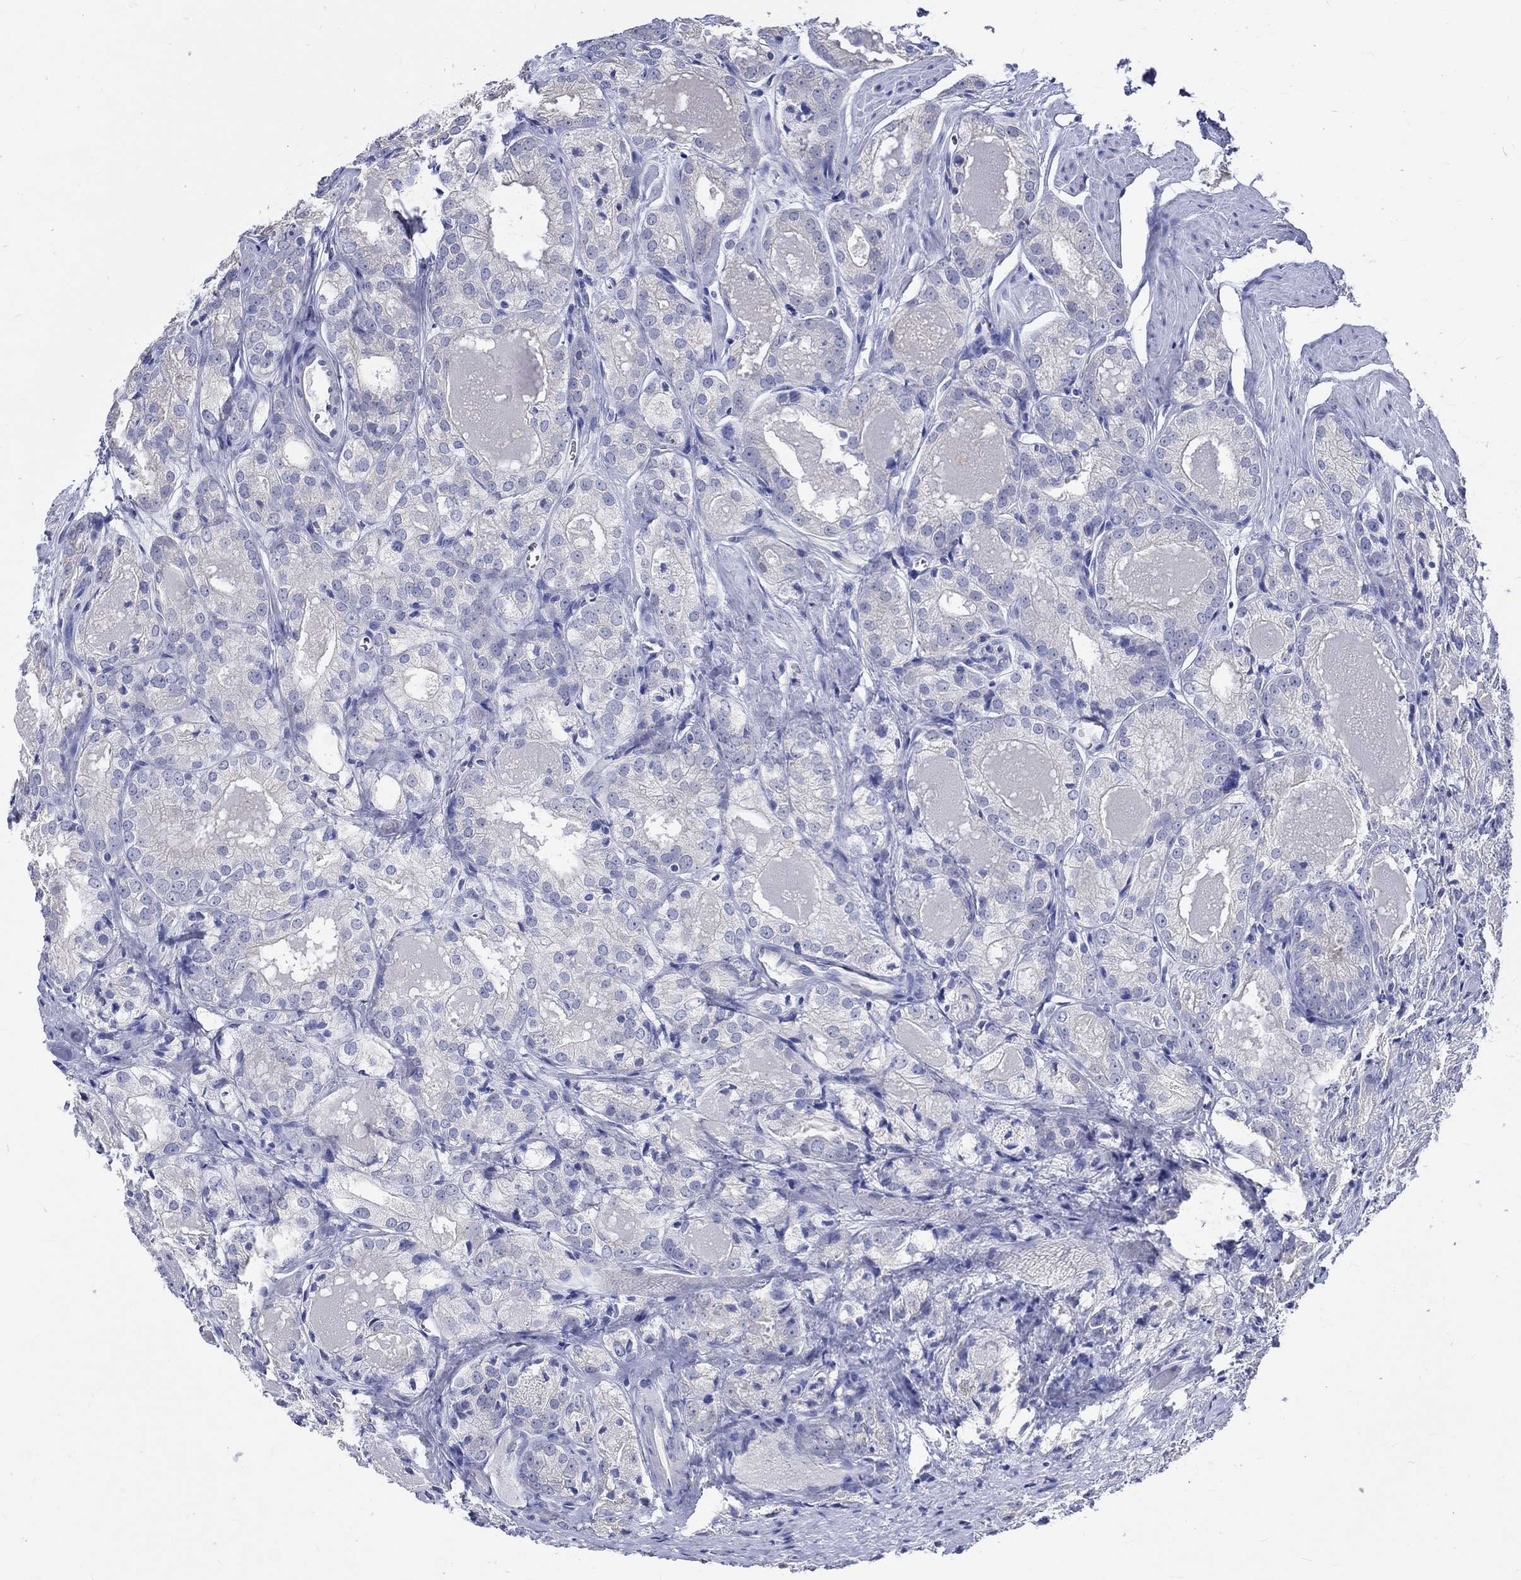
{"staining": {"intensity": "negative", "quantity": "none", "location": "none"}, "tissue": "prostate cancer", "cell_type": "Tumor cells", "image_type": "cancer", "snomed": [{"axis": "morphology", "description": "Adenocarcinoma, NOS"}, {"axis": "morphology", "description": "Adenocarcinoma, High grade"}, {"axis": "topography", "description": "Prostate"}], "caption": "Tumor cells are negative for protein expression in human prostate cancer (adenocarcinoma). (Immunohistochemistry, brightfield microscopy, high magnification).", "gene": "KCNA1", "patient": {"sex": "male", "age": 70}}